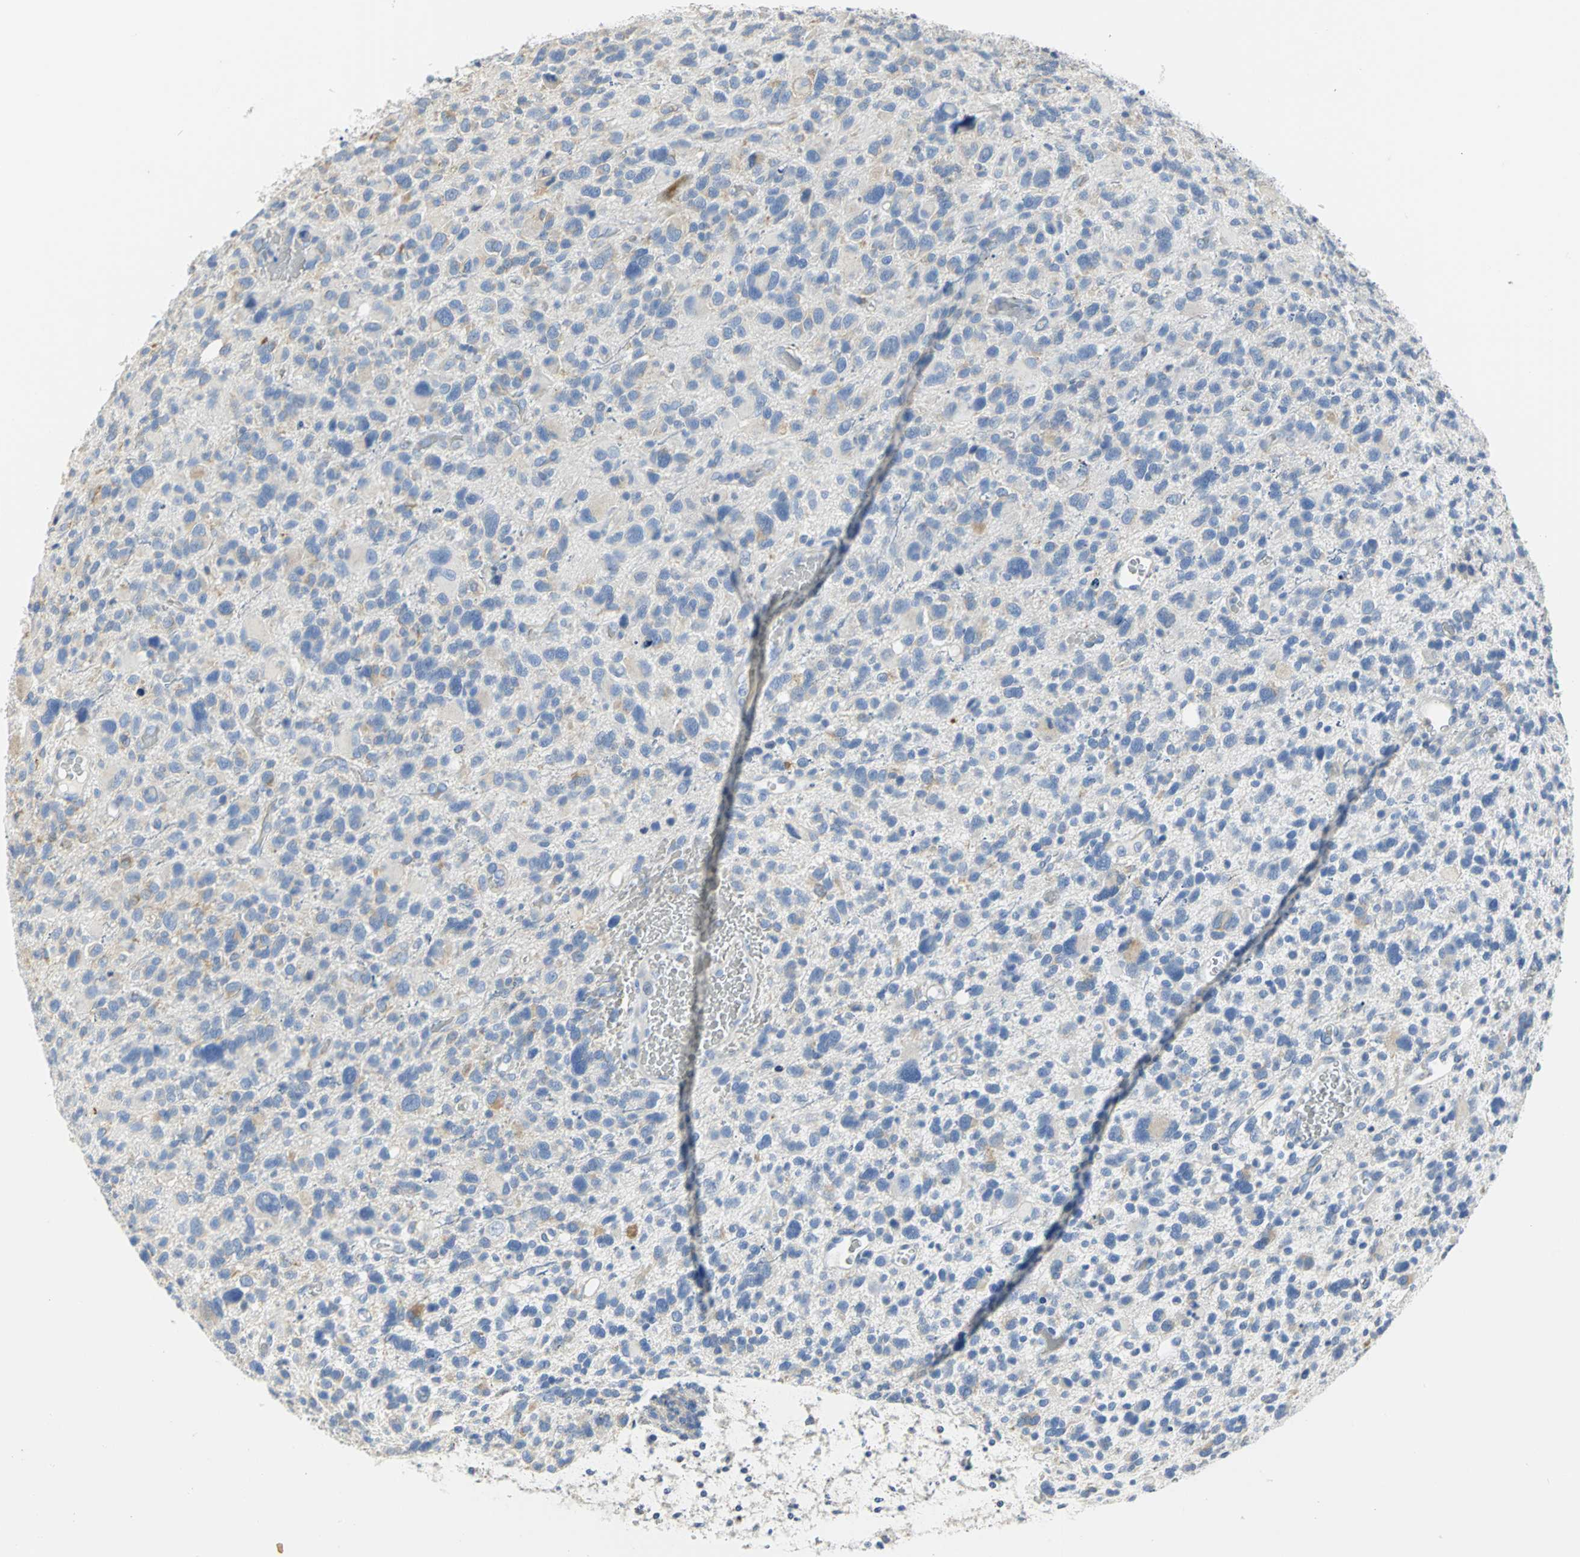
{"staining": {"intensity": "negative", "quantity": "none", "location": "none"}, "tissue": "glioma", "cell_type": "Tumor cells", "image_type": "cancer", "snomed": [{"axis": "morphology", "description": "Glioma, malignant, High grade"}, {"axis": "topography", "description": "Brain"}], "caption": "Glioma was stained to show a protein in brown. There is no significant expression in tumor cells.", "gene": "GNRH2", "patient": {"sex": "male", "age": 48}}